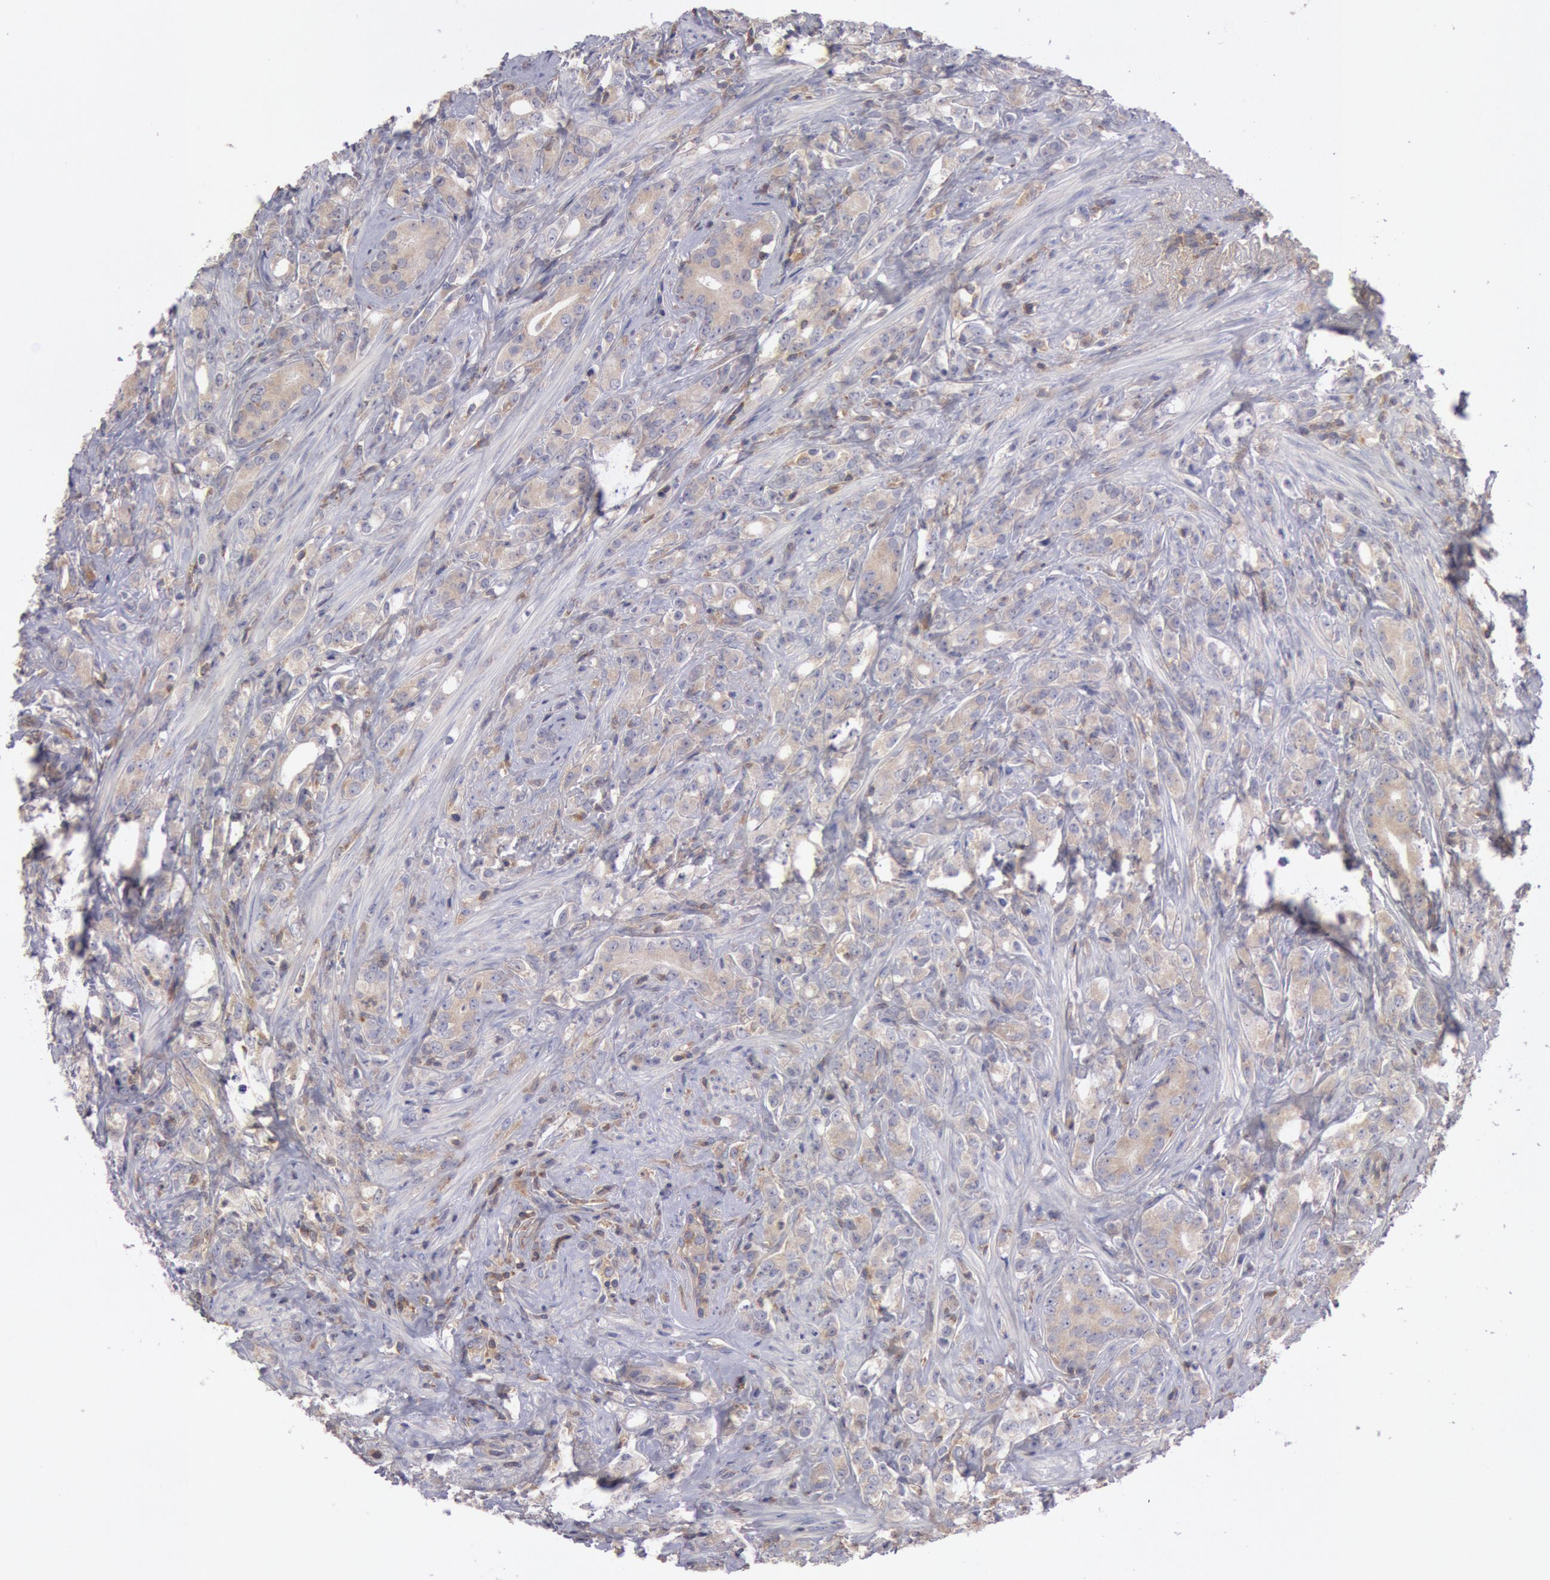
{"staining": {"intensity": "weak", "quantity": ">75%", "location": "cytoplasmic/membranous"}, "tissue": "prostate cancer", "cell_type": "Tumor cells", "image_type": "cancer", "snomed": [{"axis": "morphology", "description": "Adenocarcinoma, Medium grade"}, {"axis": "topography", "description": "Prostate"}], "caption": "The micrograph displays staining of adenocarcinoma (medium-grade) (prostate), revealing weak cytoplasmic/membranous protein expression (brown color) within tumor cells.", "gene": "PIK3R1", "patient": {"sex": "male", "age": 59}}